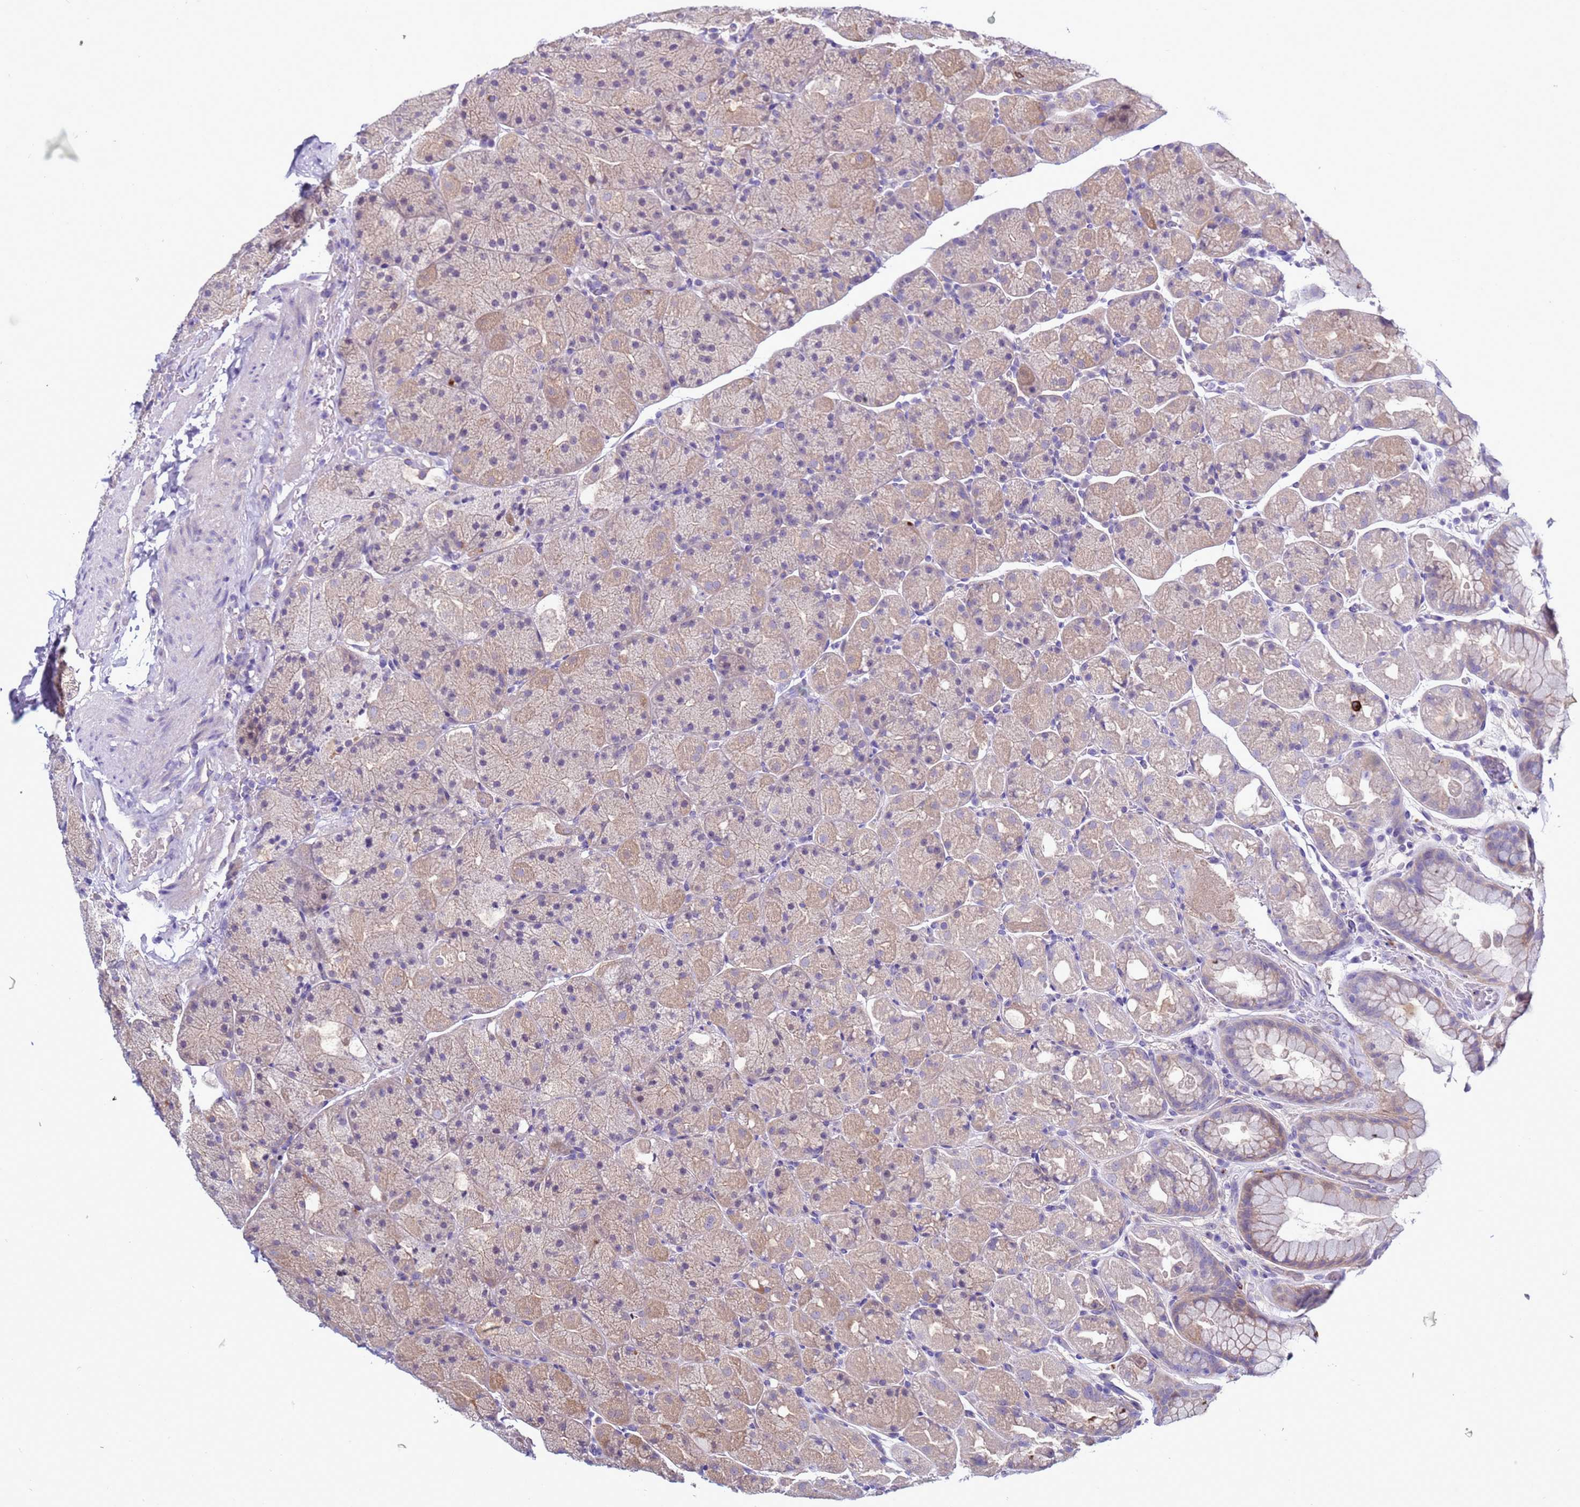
{"staining": {"intensity": "weak", "quantity": "25%-75%", "location": "cytoplasmic/membranous"}, "tissue": "stomach", "cell_type": "Glandular cells", "image_type": "normal", "snomed": [{"axis": "morphology", "description": "Normal tissue, NOS"}, {"axis": "topography", "description": "Stomach, upper"}, {"axis": "topography", "description": "Stomach, lower"}], "caption": "About 25%-75% of glandular cells in benign human stomach exhibit weak cytoplasmic/membranous protein expression as visualized by brown immunohistochemical staining.", "gene": "NAT1", "patient": {"sex": "male", "age": 67}}